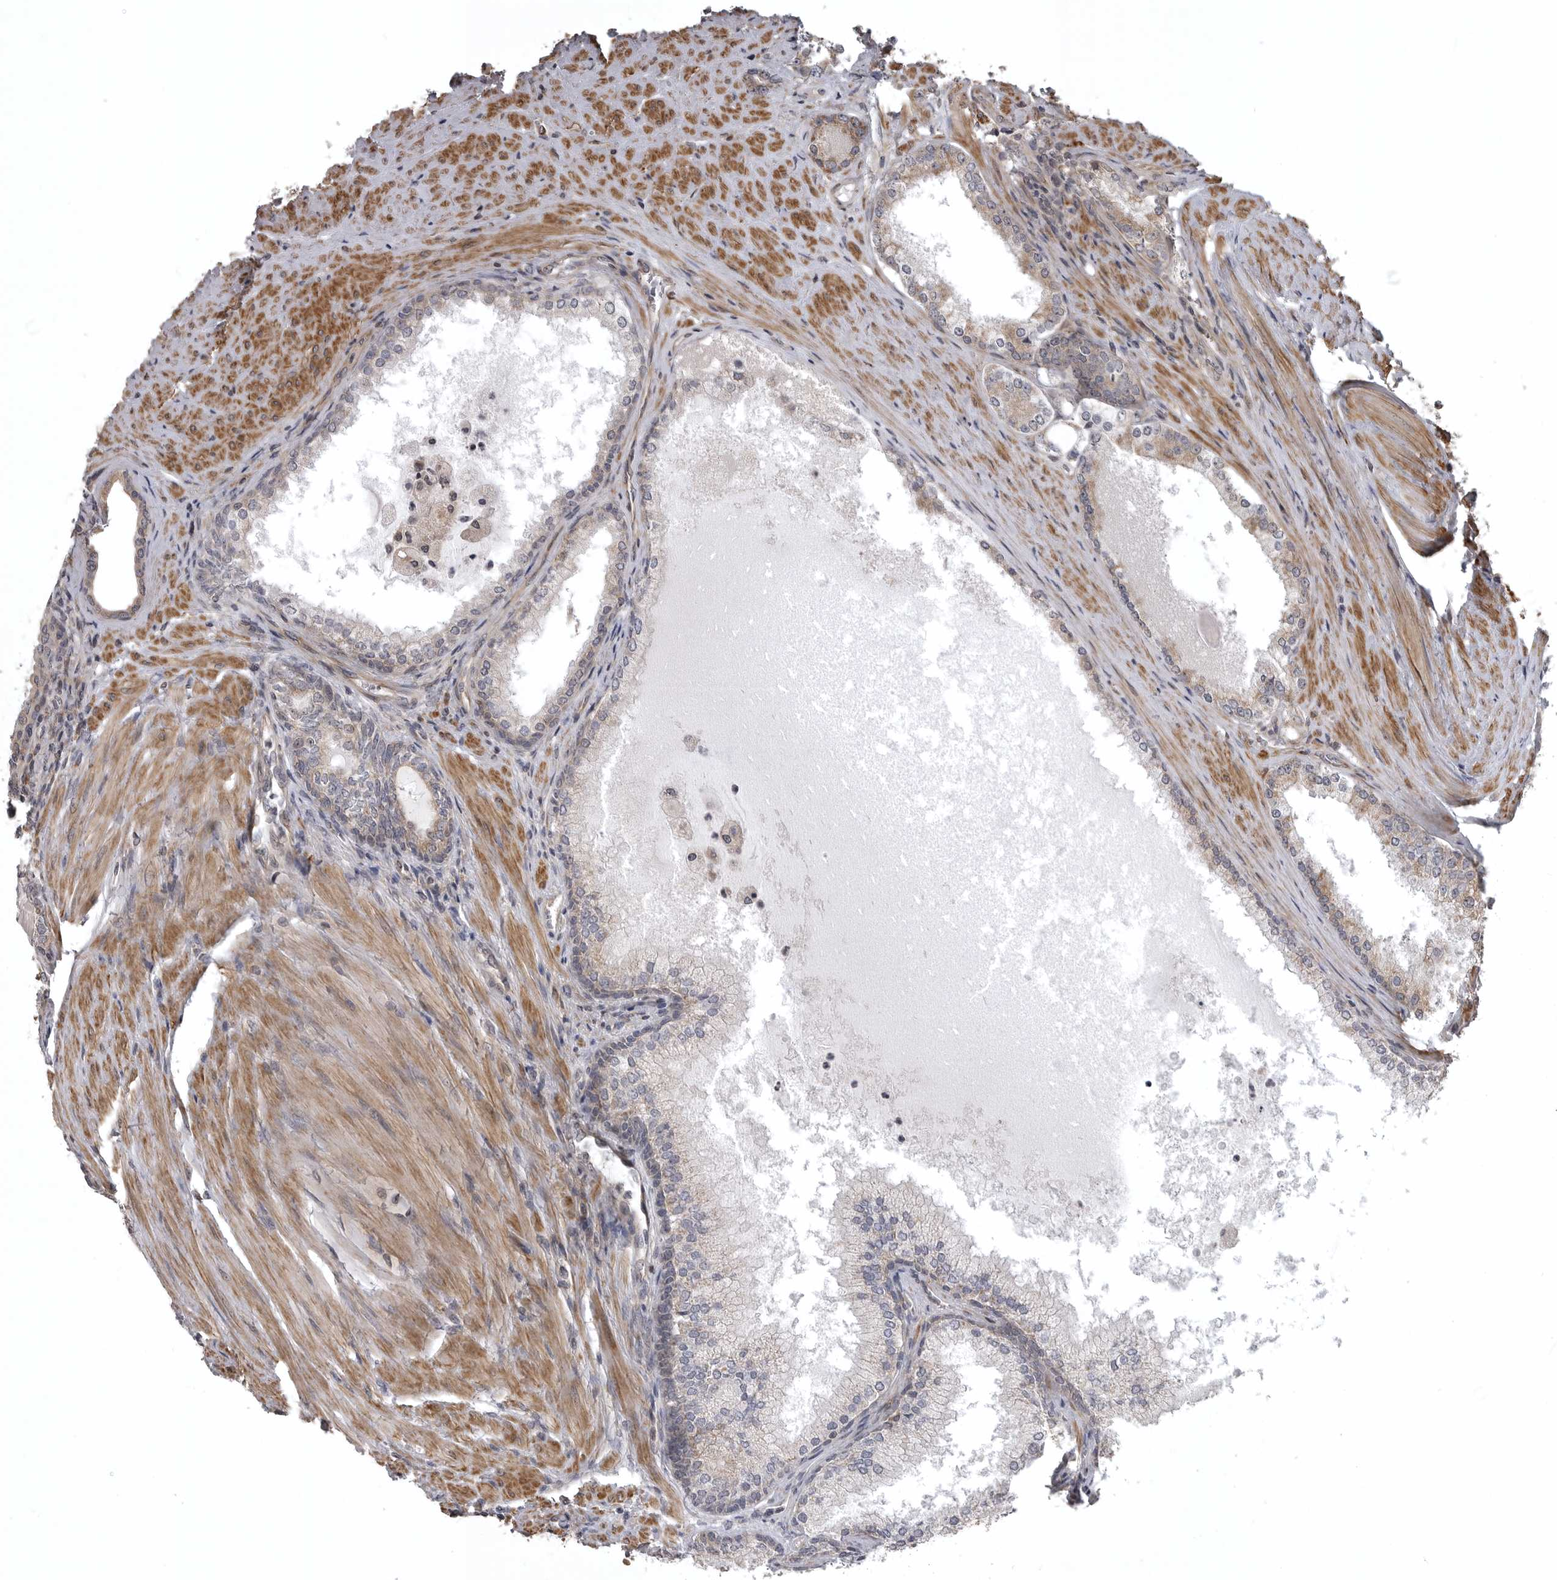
{"staining": {"intensity": "weak", "quantity": "25%-75%", "location": "cytoplasmic/membranous"}, "tissue": "prostate cancer", "cell_type": "Tumor cells", "image_type": "cancer", "snomed": [{"axis": "morphology", "description": "Adenocarcinoma, High grade"}, {"axis": "topography", "description": "Prostate"}], "caption": "A micrograph showing weak cytoplasmic/membranous staining in about 25%-75% of tumor cells in prostate adenocarcinoma (high-grade), as visualized by brown immunohistochemical staining.", "gene": "ZNRF1", "patient": {"sex": "male", "age": 60}}